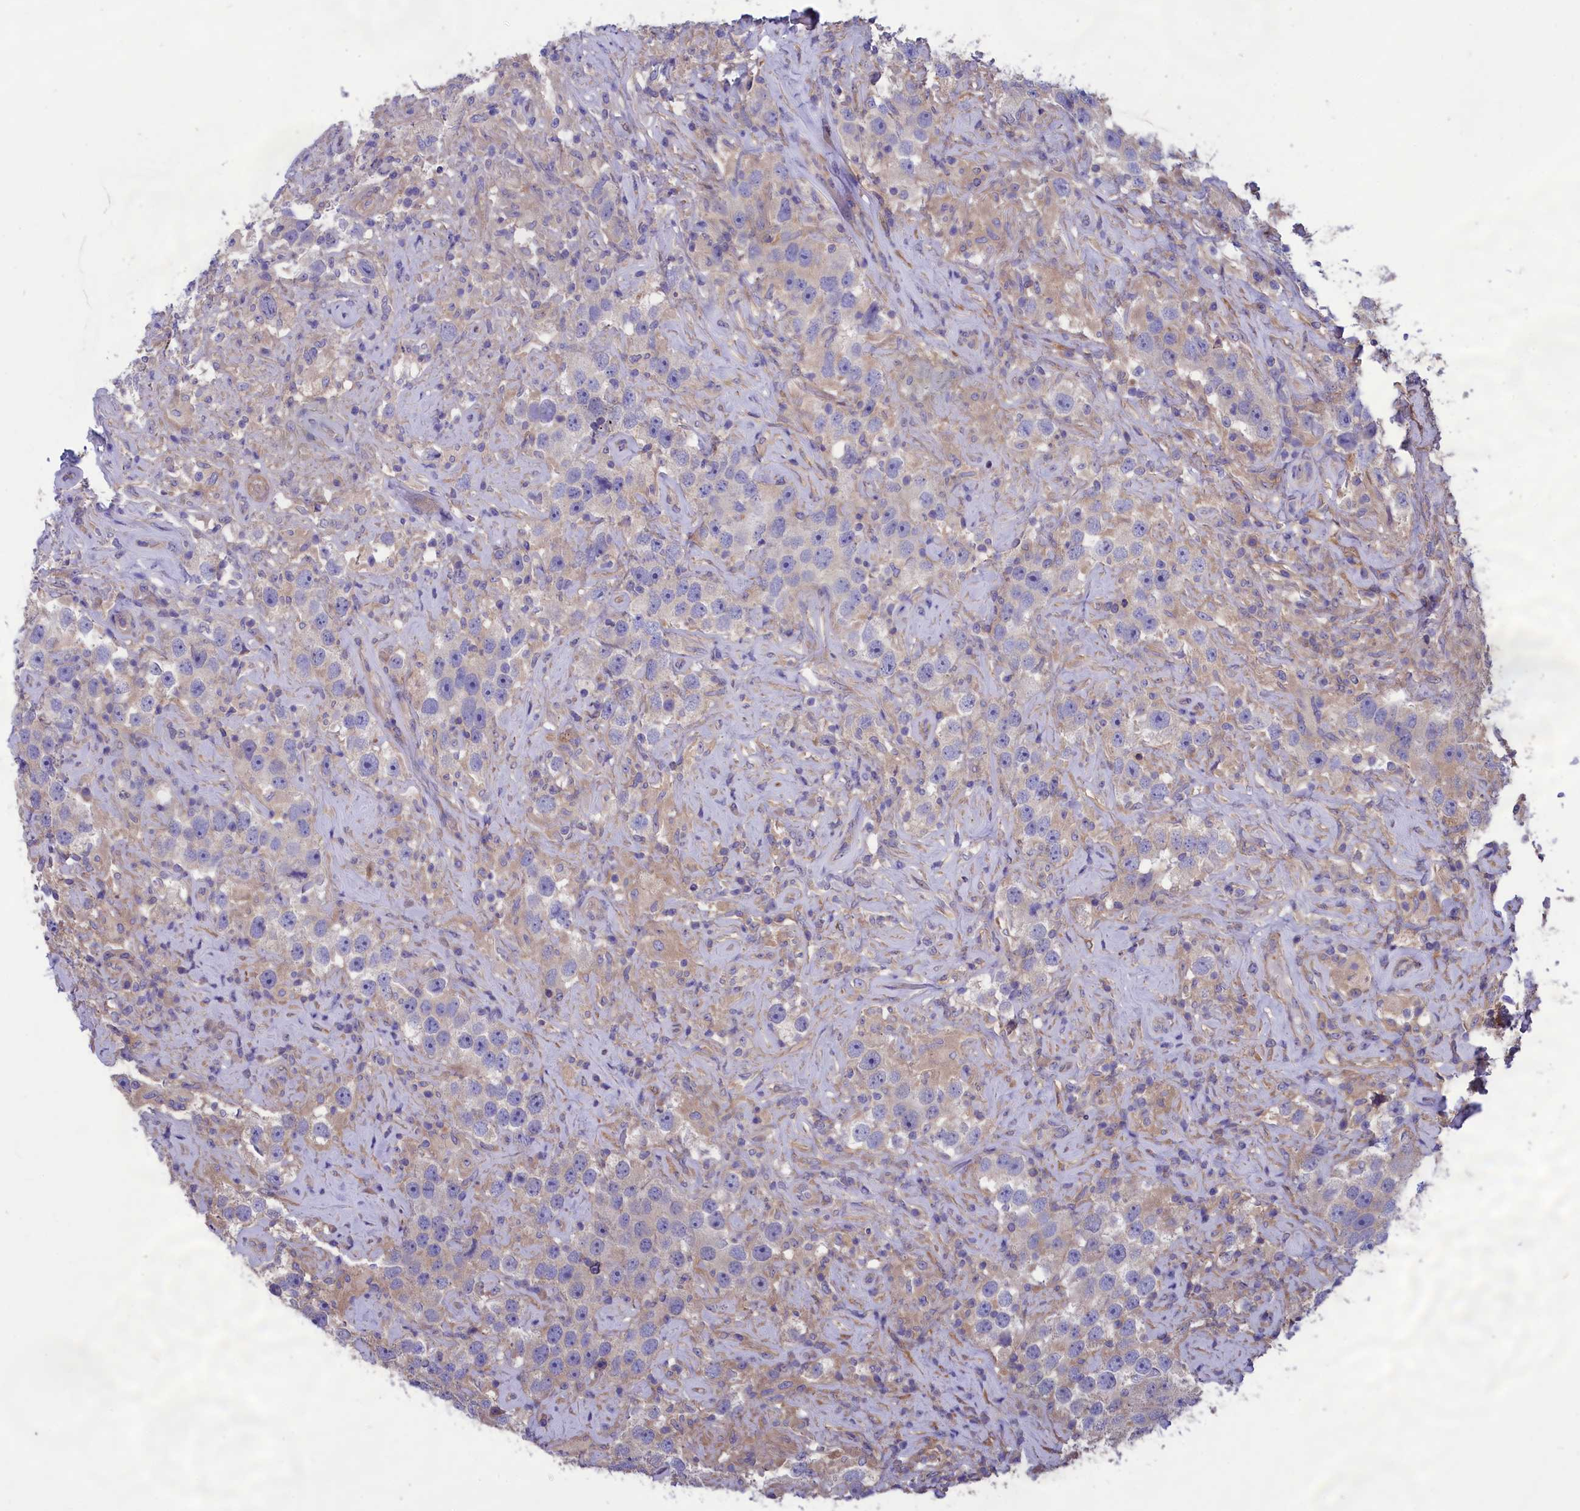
{"staining": {"intensity": "negative", "quantity": "none", "location": "none"}, "tissue": "testis cancer", "cell_type": "Tumor cells", "image_type": "cancer", "snomed": [{"axis": "morphology", "description": "Seminoma, NOS"}, {"axis": "topography", "description": "Testis"}], "caption": "Micrograph shows no significant protein positivity in tumor cells of testis seminoma.", "gene": "AMDHD2", "patient": {"sex": "male", "age": 49}}